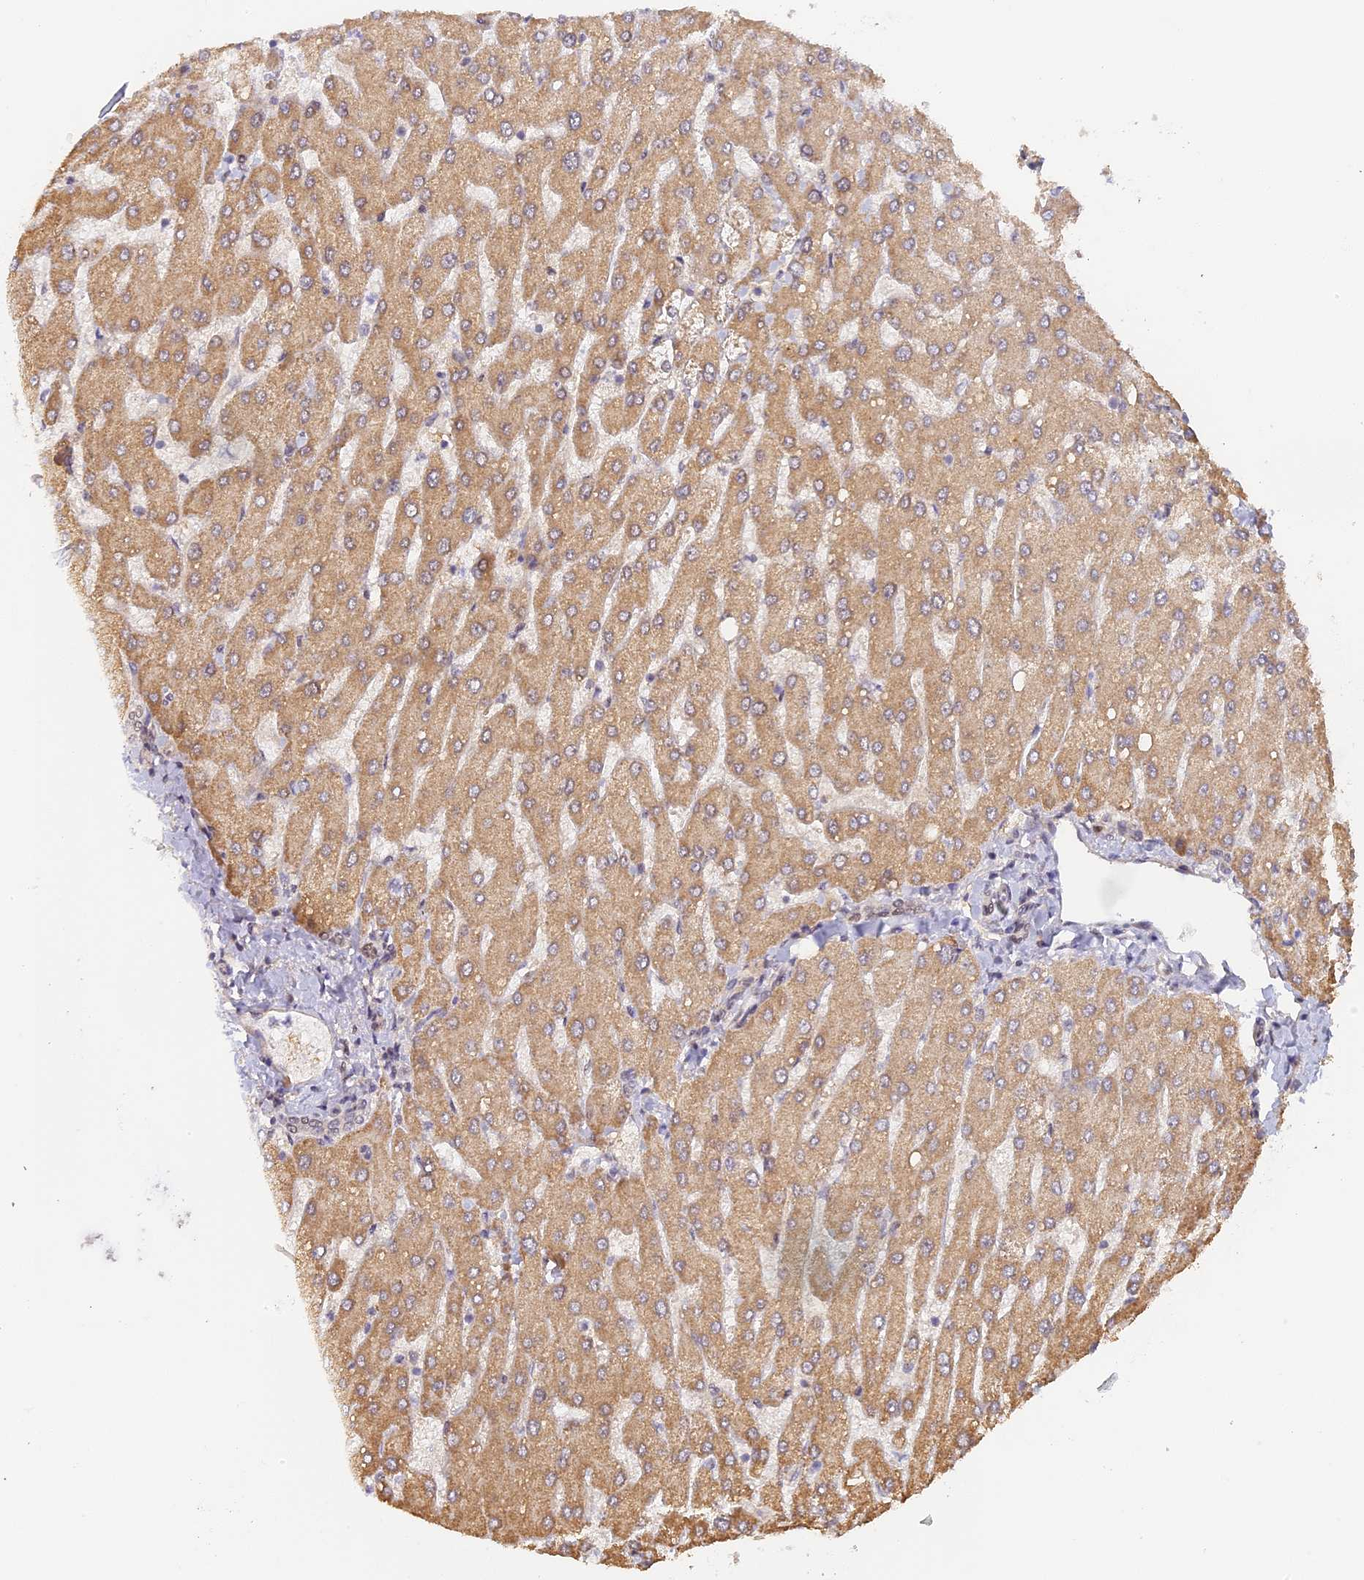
{"staining": {"intensity": "weak", "quantity": ">75%", "location": "nuclear"}, "tissue": "liver", "cell_type": "Cholangiocytes", "image_type": "normal", "snomed": [{"axis": "morphology", "description": "Normal tissue, NOS"}, {"axis": "topography", "description": "Liver"}], "caption": "DAB immunohistochemical staining of normal liver demonstrates weak nuclear protein positivity in about >75% of cholangiocytes.", "gene": "MYBL2", "patient": {"sex": "male", "age": 55}}